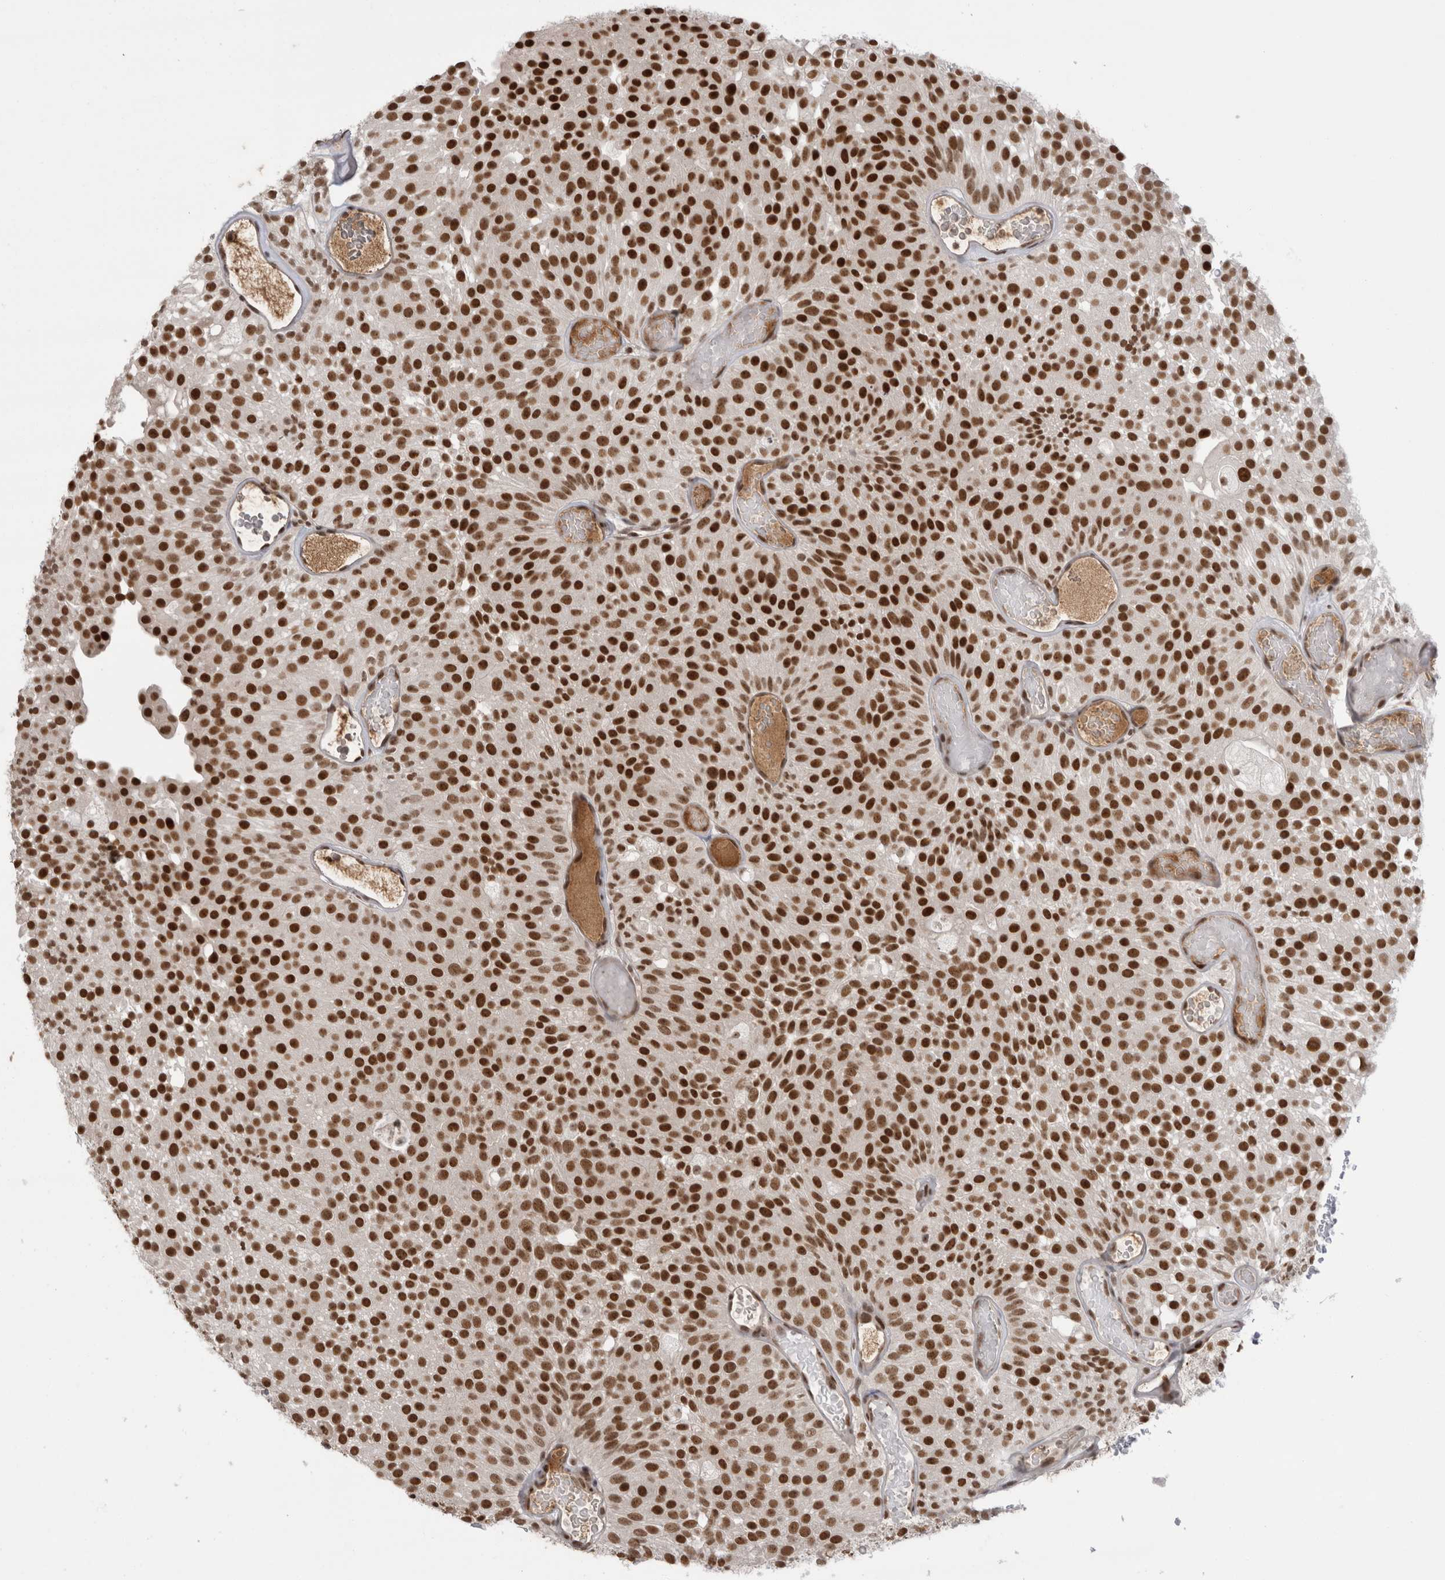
{"staining": {"intensity": "strong", "quantity": ">75%", "location": "nuclear"}, "tissue": "urothelial cancer", "cell_type": "Tumor cells", "image_type": "cancer", "snomed": [{"axis": "morphology", "description": "Urothelial carcinoma, Low grade"}, {"axis": "topography", "description": "Urinary bladder"}], "caption": "Urothelial carcinoma (low-grade) tissue reveals strong nuclear staining in about >75% of tumor cells, visualized by immunohistochemistry.", "gene": "ZNF24", "patient": {"sex": "male", "age": 78}}